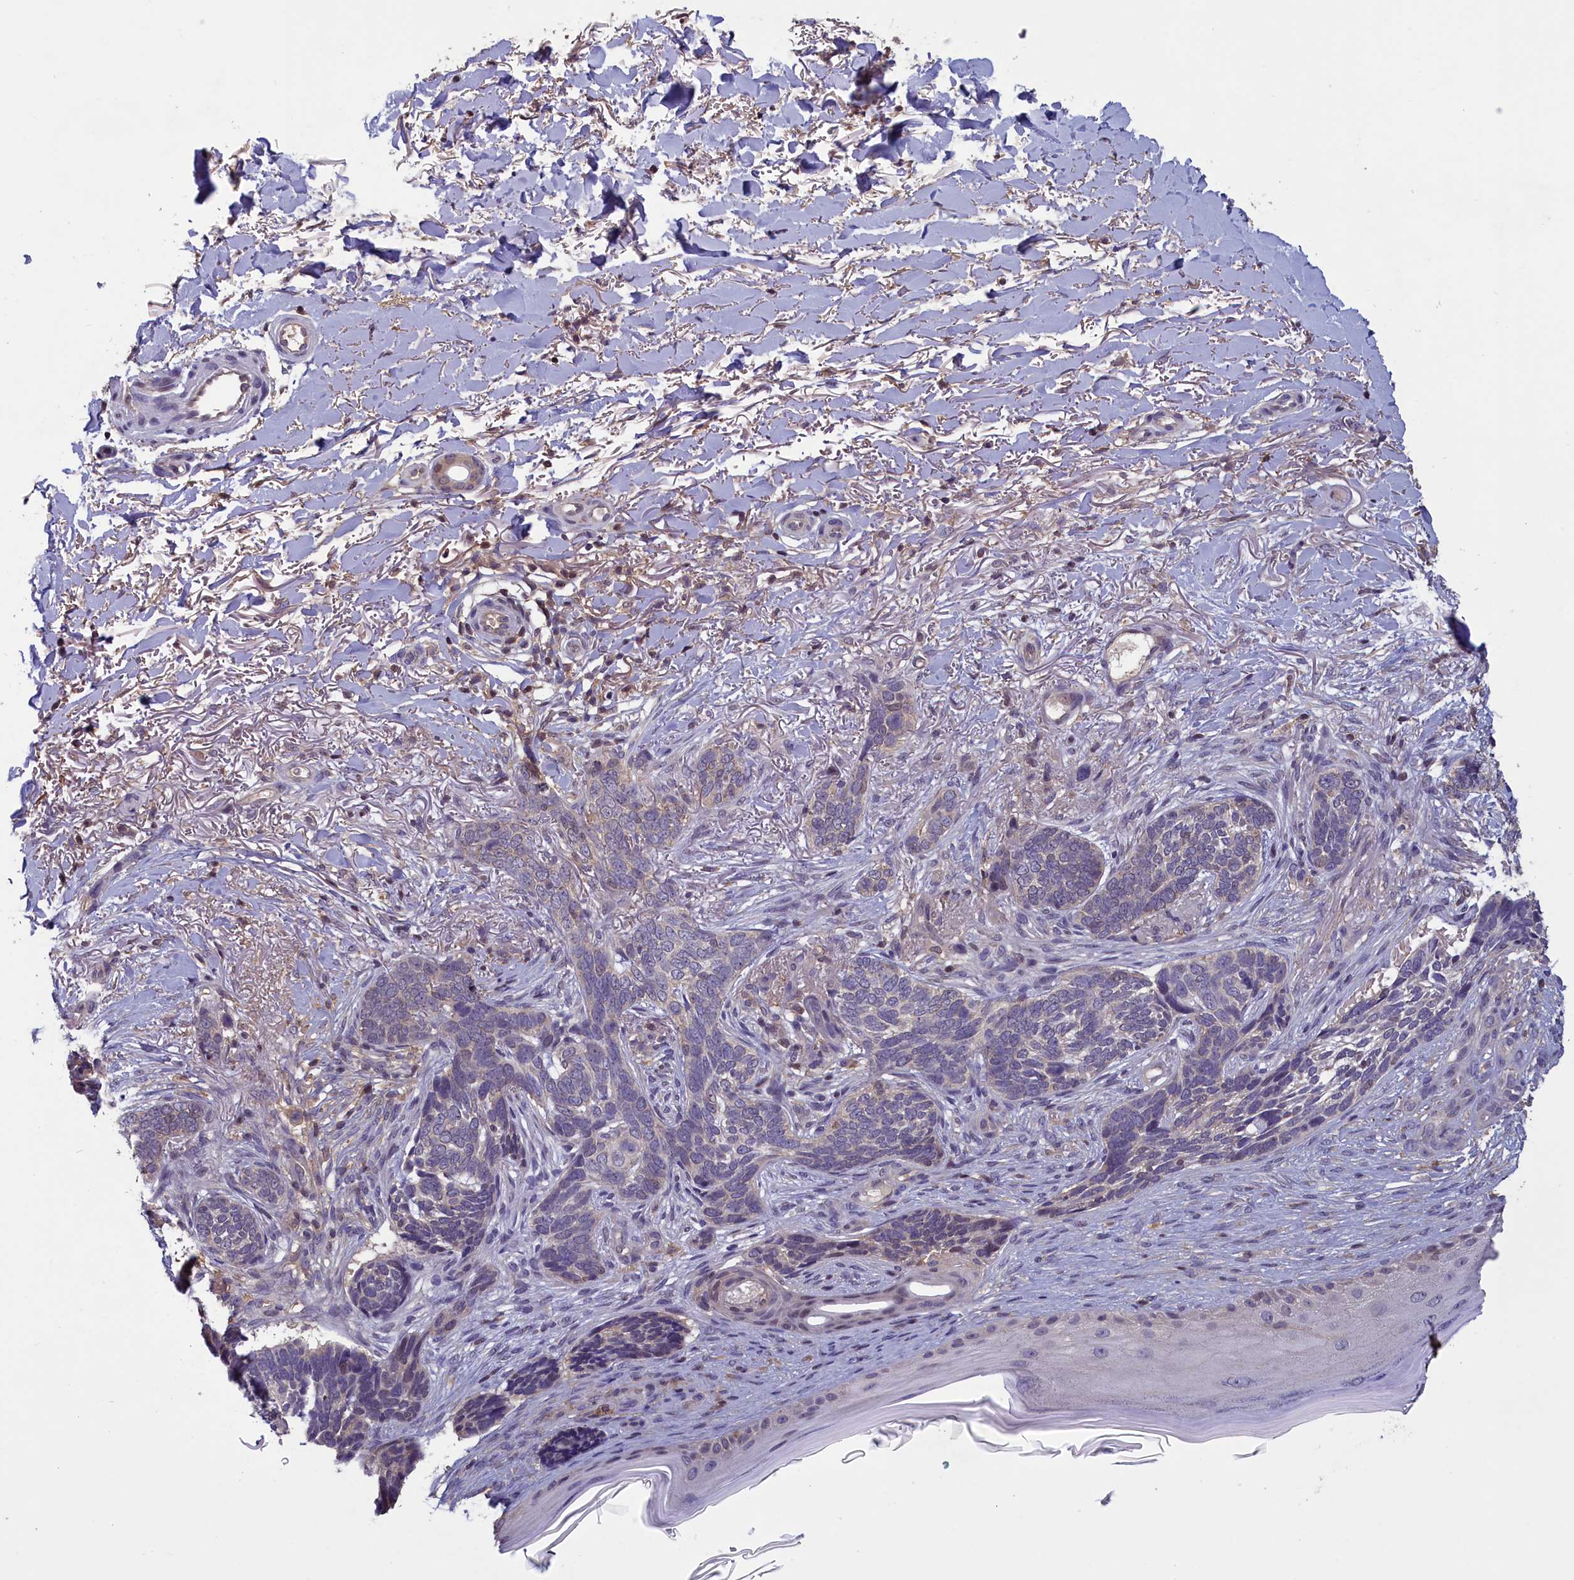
{"staining": {"intensity": "negative", "quantity": "none", "location": "none"}, "tissue": "skin cancer", "cell_type": "Tumor cells", "image_type": "cancer", "snomed": [{"axis": "morphology", "description": "Normal tissue, NOS"}, {"axis": "morphology", "description": "Basal cell carcinoma"}, {"axis": "topography", "description": "Skin"}], "caption": "High magnification brightfield microscopy of skin cancer stained with DAB (brown) and counterstained with hematoxylin (blue): tumor cells show no significant staining.", "gene": "NUBP1", "patient": {"sex": "female", "age": 67}}